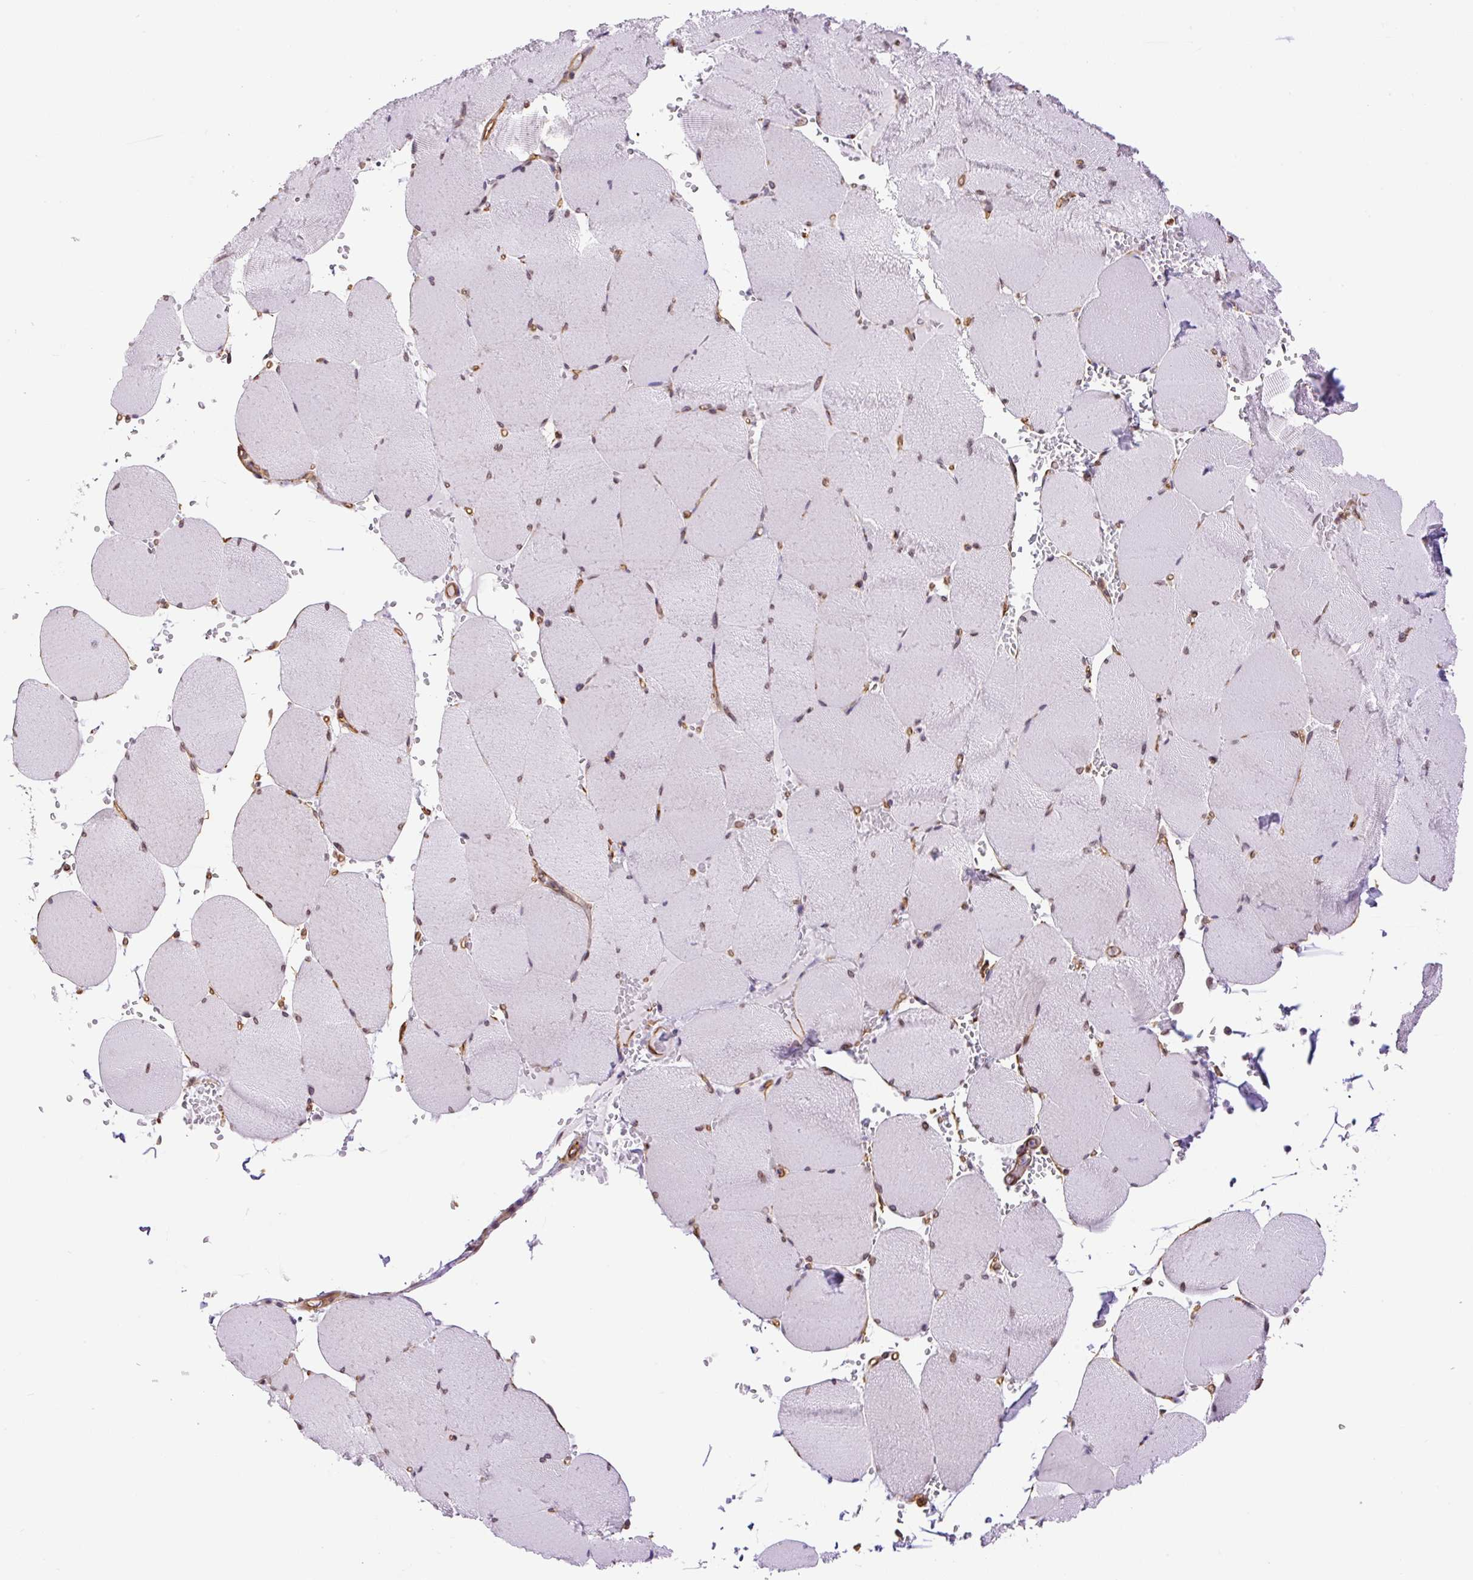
{"staining": {"intensity": "weak", "quantity": "<25%", "location": "cytoplasmic/membranous"}, "tissue": "skeletal muscle", "cell_type": "Myocytes", "image_type": "normal", "snomed": [{"axis": "morphology", "description": "Normal tissue, NOS"}, {"axis": "topography", "description": "Skeletal muscle"}, {"axis": "topography", "description": "Head-Neck"}], "caption": "This is a image of immunohistochemistry (IHC) staining of normal skeletal muscle, which shows no positivity in myocytes. Nuclei are stained in blue.", "gene": "MYO5C", "patient": {"sex": "male", "age": 66}}